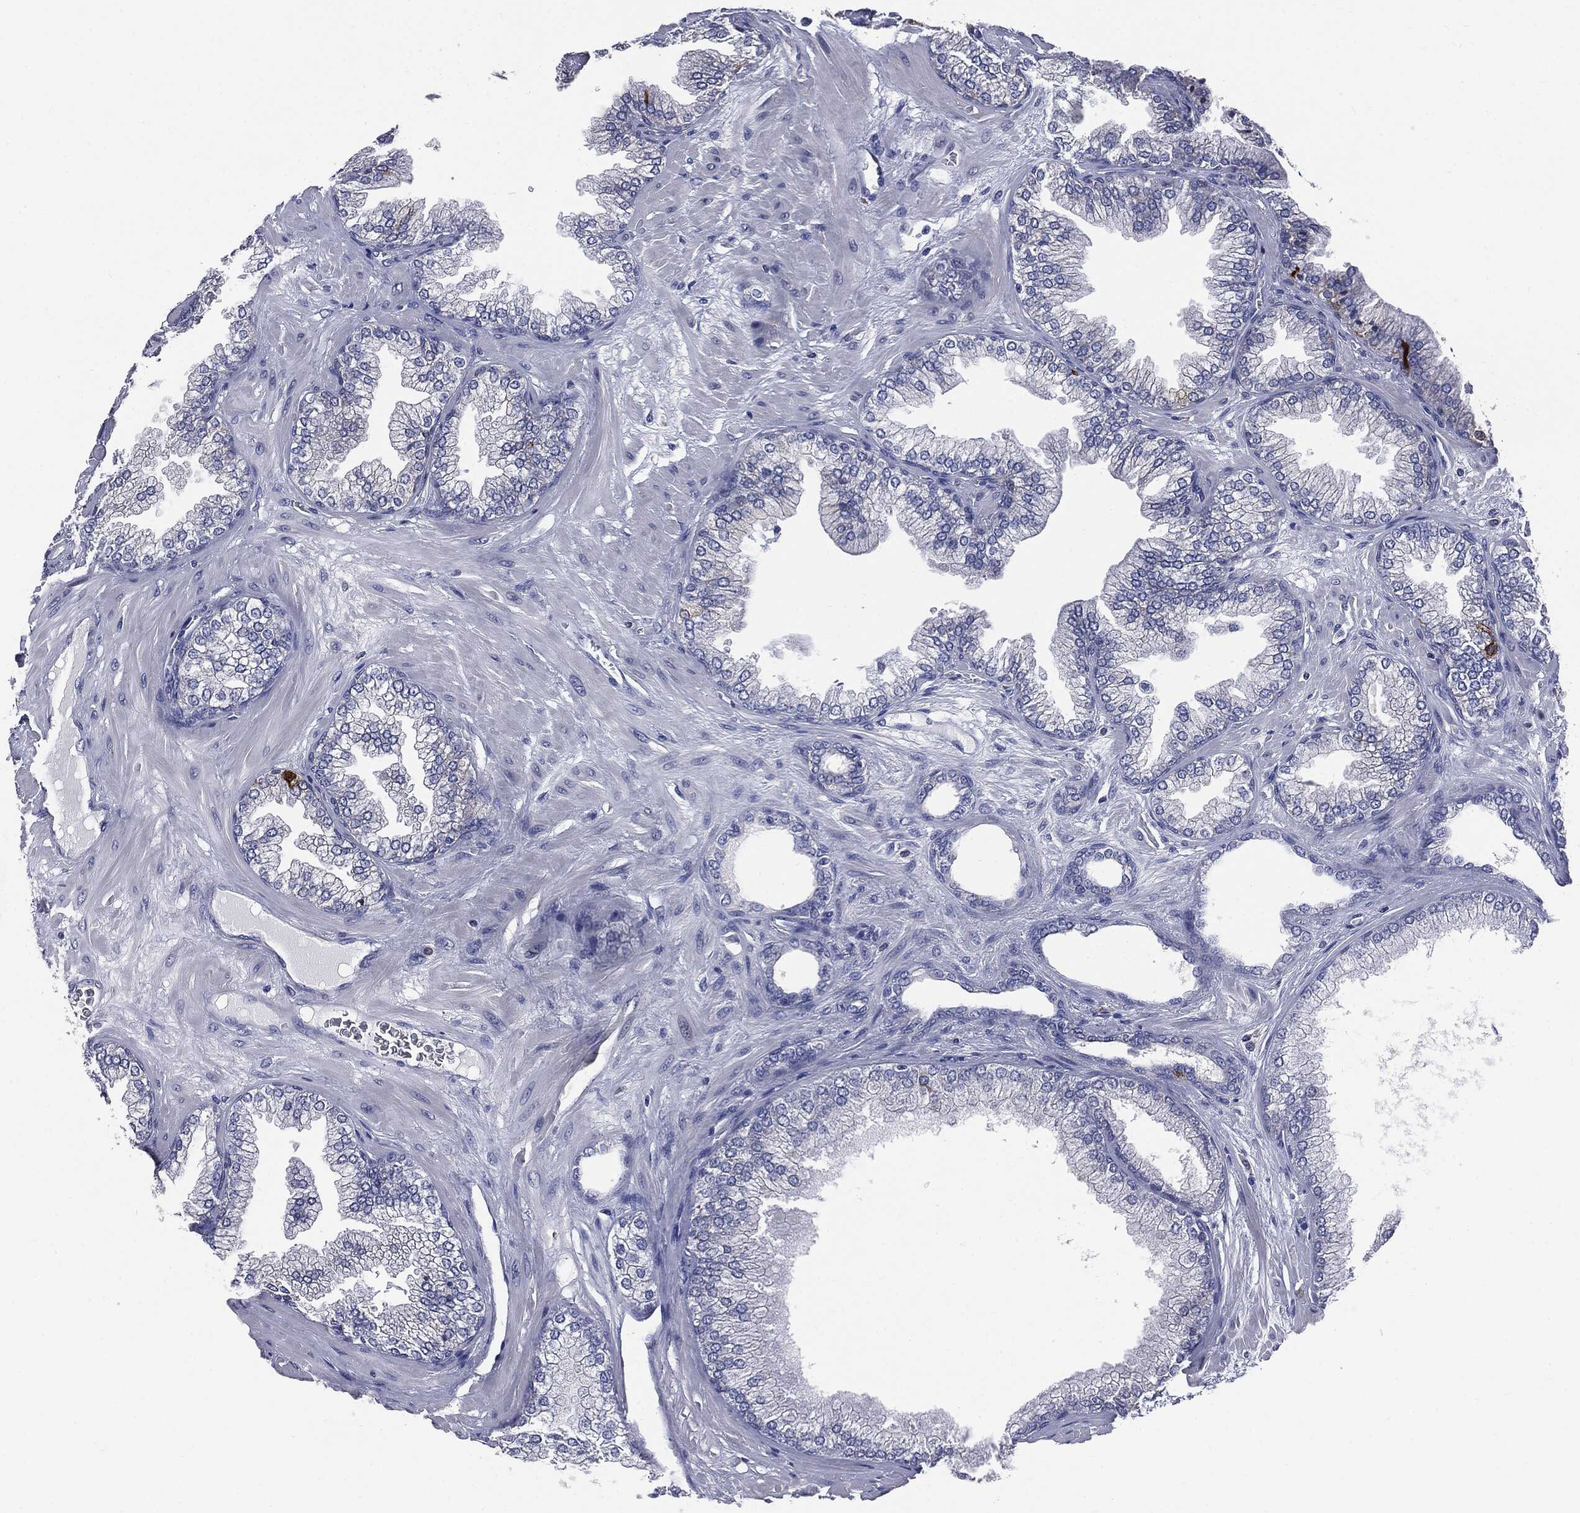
{"staining": {"intensity": "negative", "quantity": "none", "location": "none"}, "tissue": "prostate cancer", "cell_type": "Tumor cells", "image_type": "cancer", "snomed": [{"axis": "morphology", "description": "Adenocarcinoma, Low grade"}, {"axis": "topography", "description": "Prostate"}], "caption": "Tumor cells show no significant protein positivity in low-grade adenocarcinoma (prostate).", "gene": "PTGS2", "patient": {"sex": "male", "age": 72}}